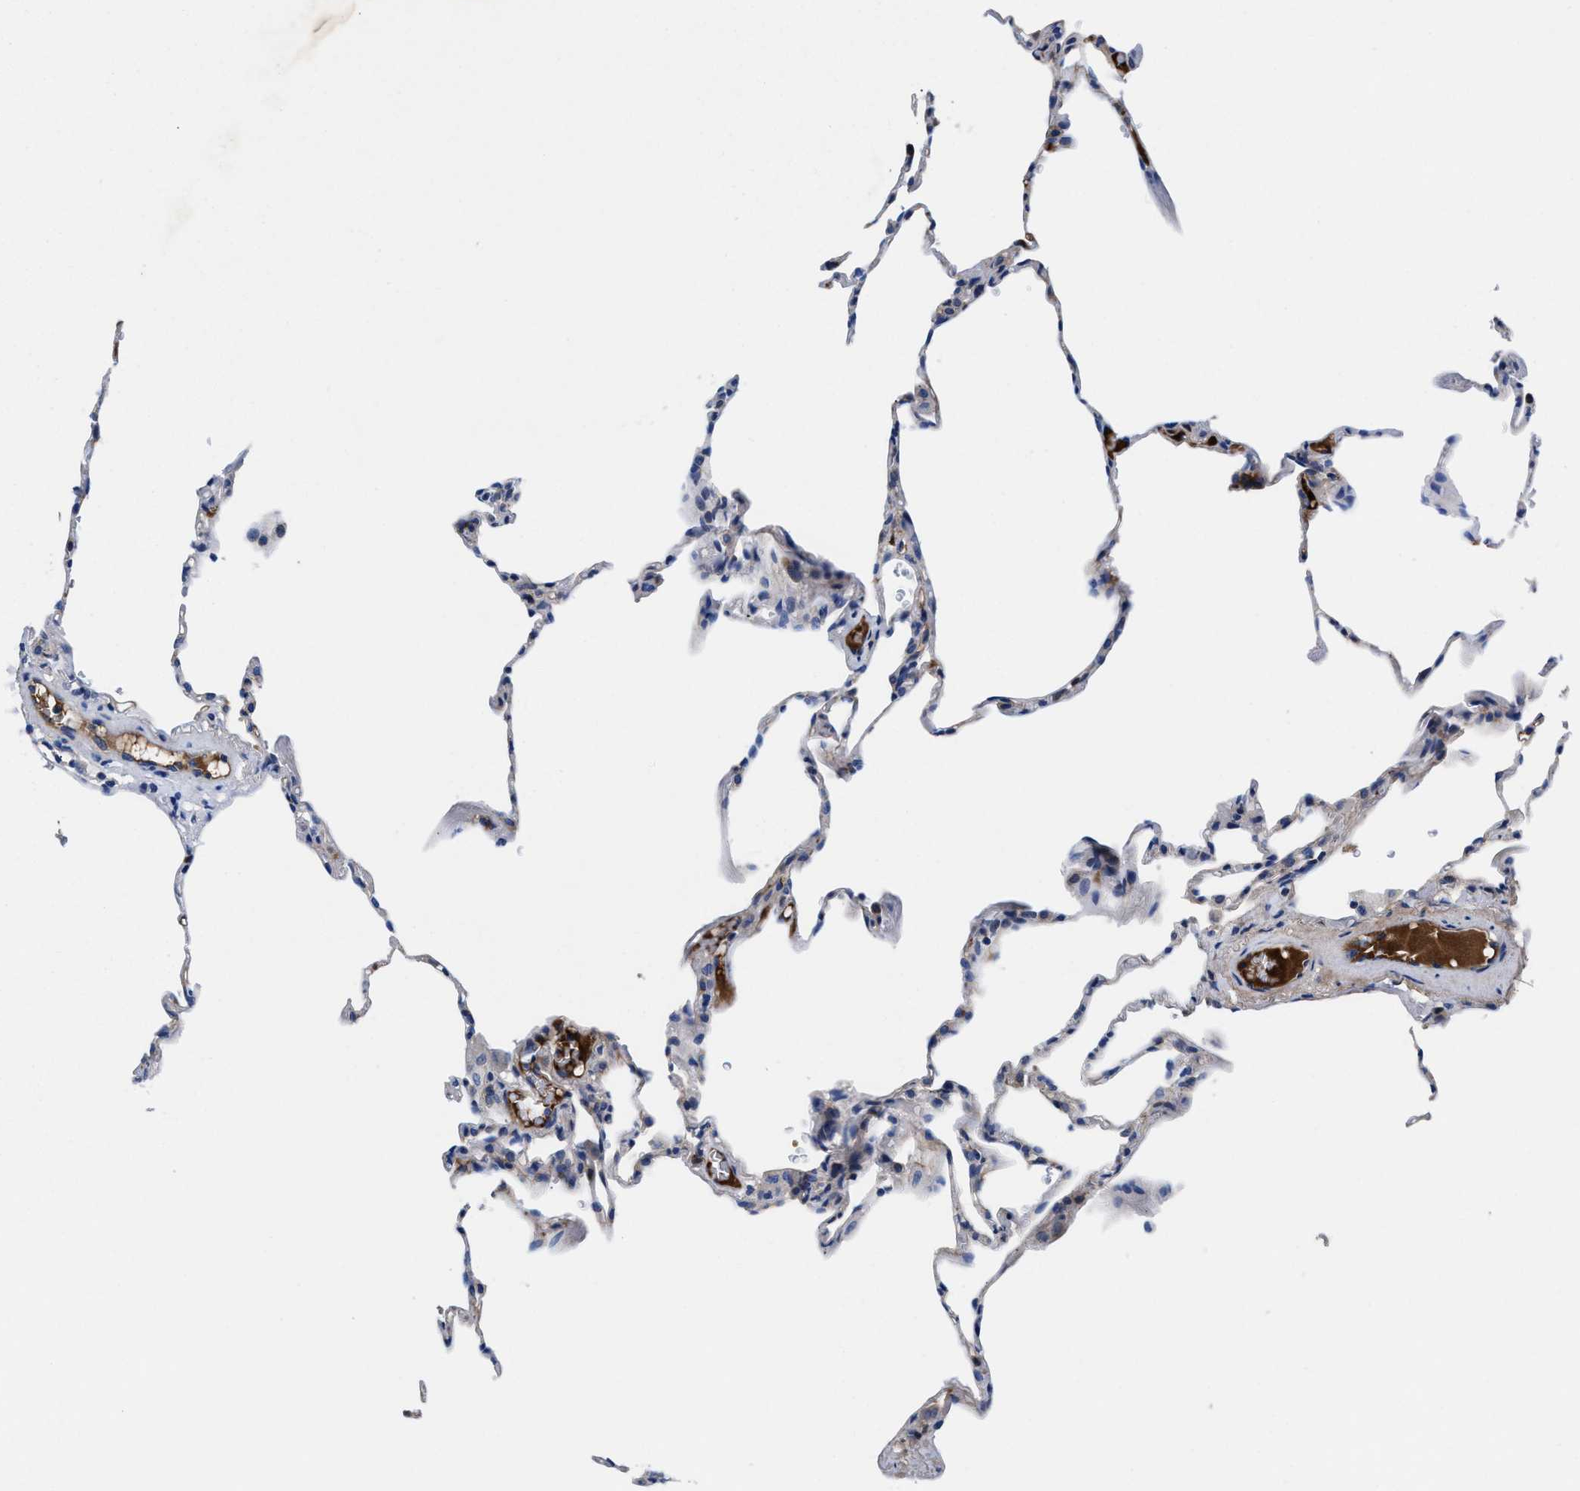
{"staining": {"intensity": "weak", "quantity": "<25%", "location": "cytoplasmic/membranous"}, "tissue": "lung", "cell_type": "Alveolar cells", "image_type": "normal", "snomed": [{"axis": "morphology", "description": "Normal tissue, NOS"}, {"axis": "topography", "description": "Lung"}], "caption": "Immunohistochemistry (IHC) of normal human lung demonstrates no positivity in alveolar cells. (Brightfield microscopy of DAB immunohistochemistry at high magnification).", "gene": "DHRS13", "patient": {"sex": "male", "age": 59}}